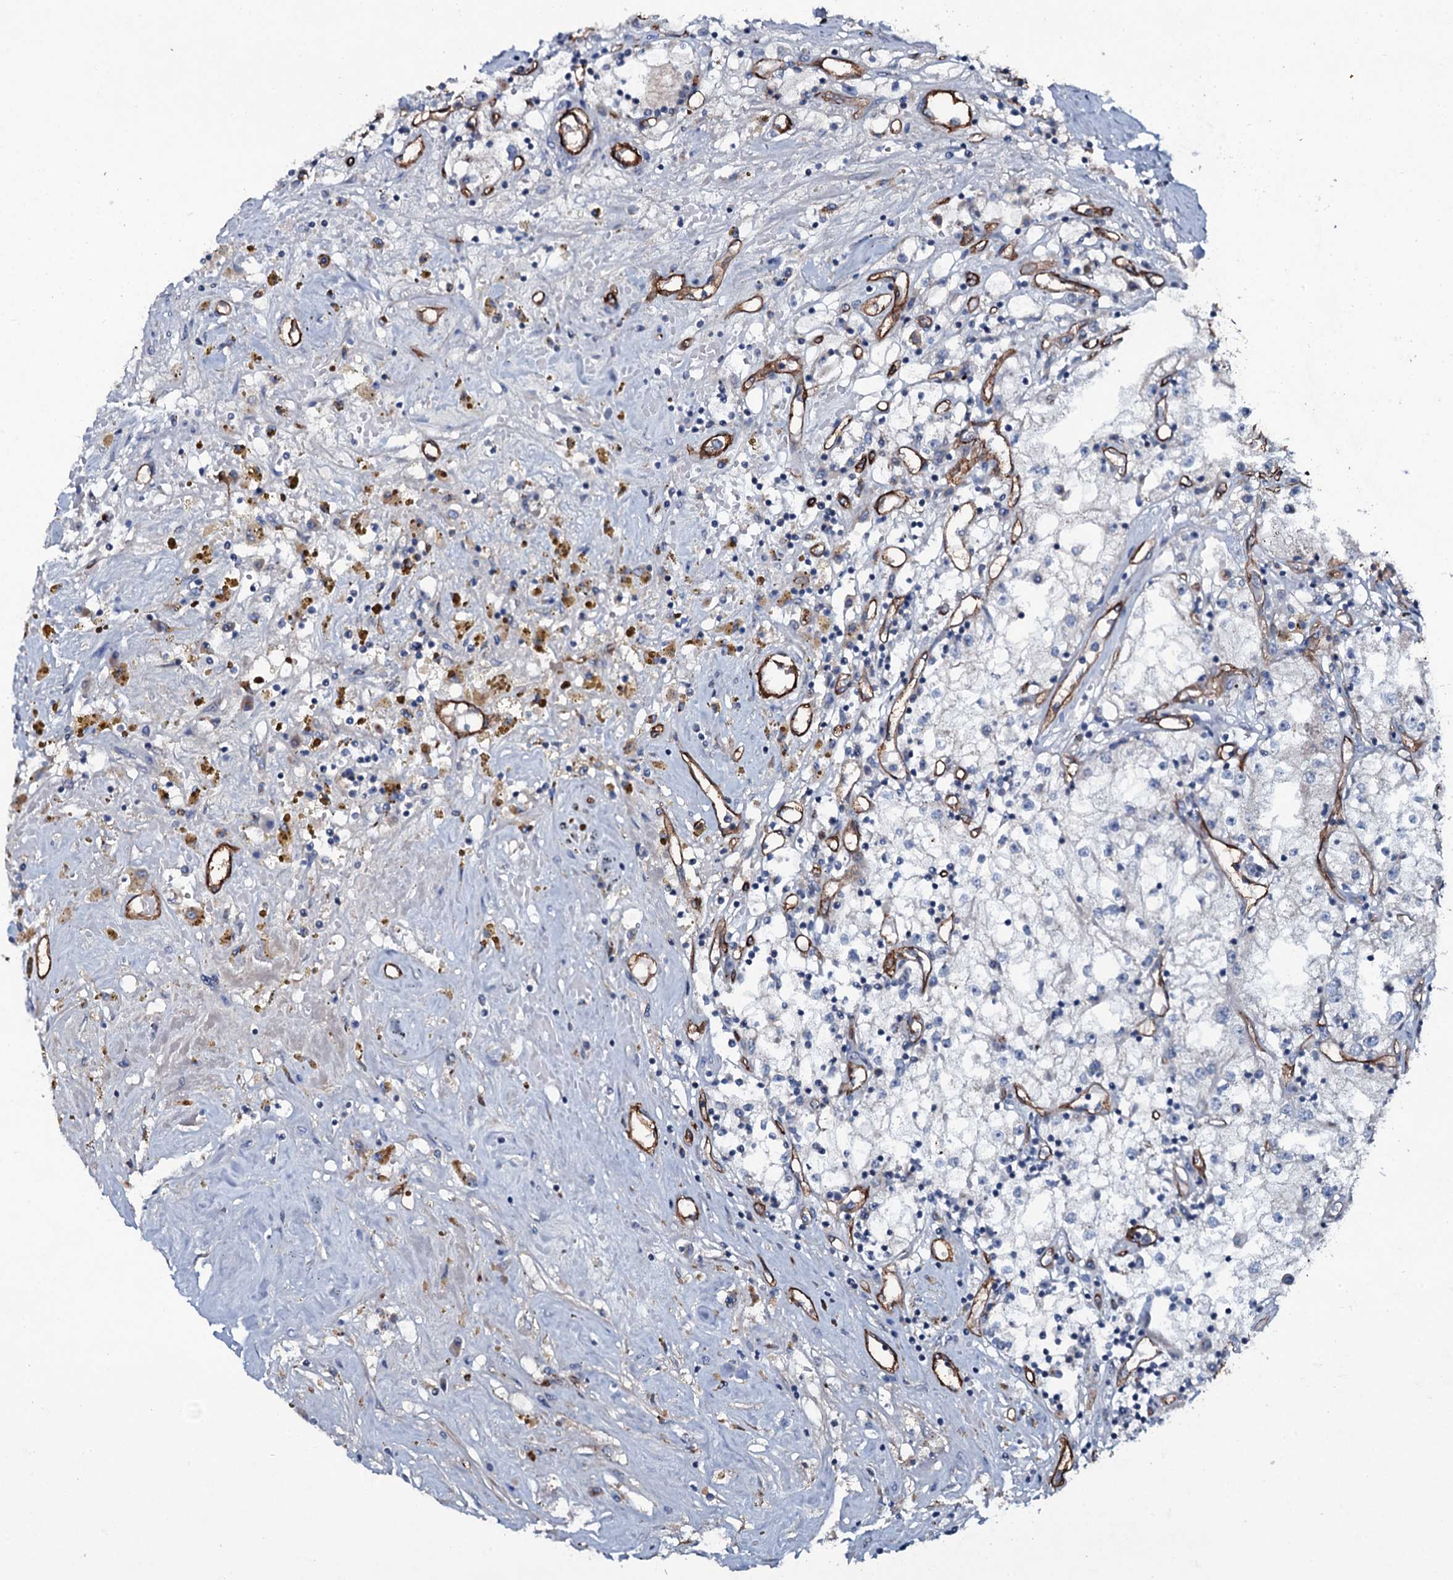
{"staining": {"intensity": "negative", "quantity": "none", "location": "none"}, "tissue": "renal cancer", "cell_type": "Tumor cells", "image_type": "cancer", "snomed": [{"axis": "morphology", "description": "Adenocarcinoma, NOS"}, {"axis": "topography", "description": "Kidney"}], "caption": "Tumor cells are negative for brown protein staining in renal adenocarcinoma. Brightfield microscopy of immunohistochemistry (IHC) stained with DAB (brown) and hematoxylin (blue), captured at high magnification.", "gene": "CLEC14A", "patient": {"sex": "male", "age": 56}}